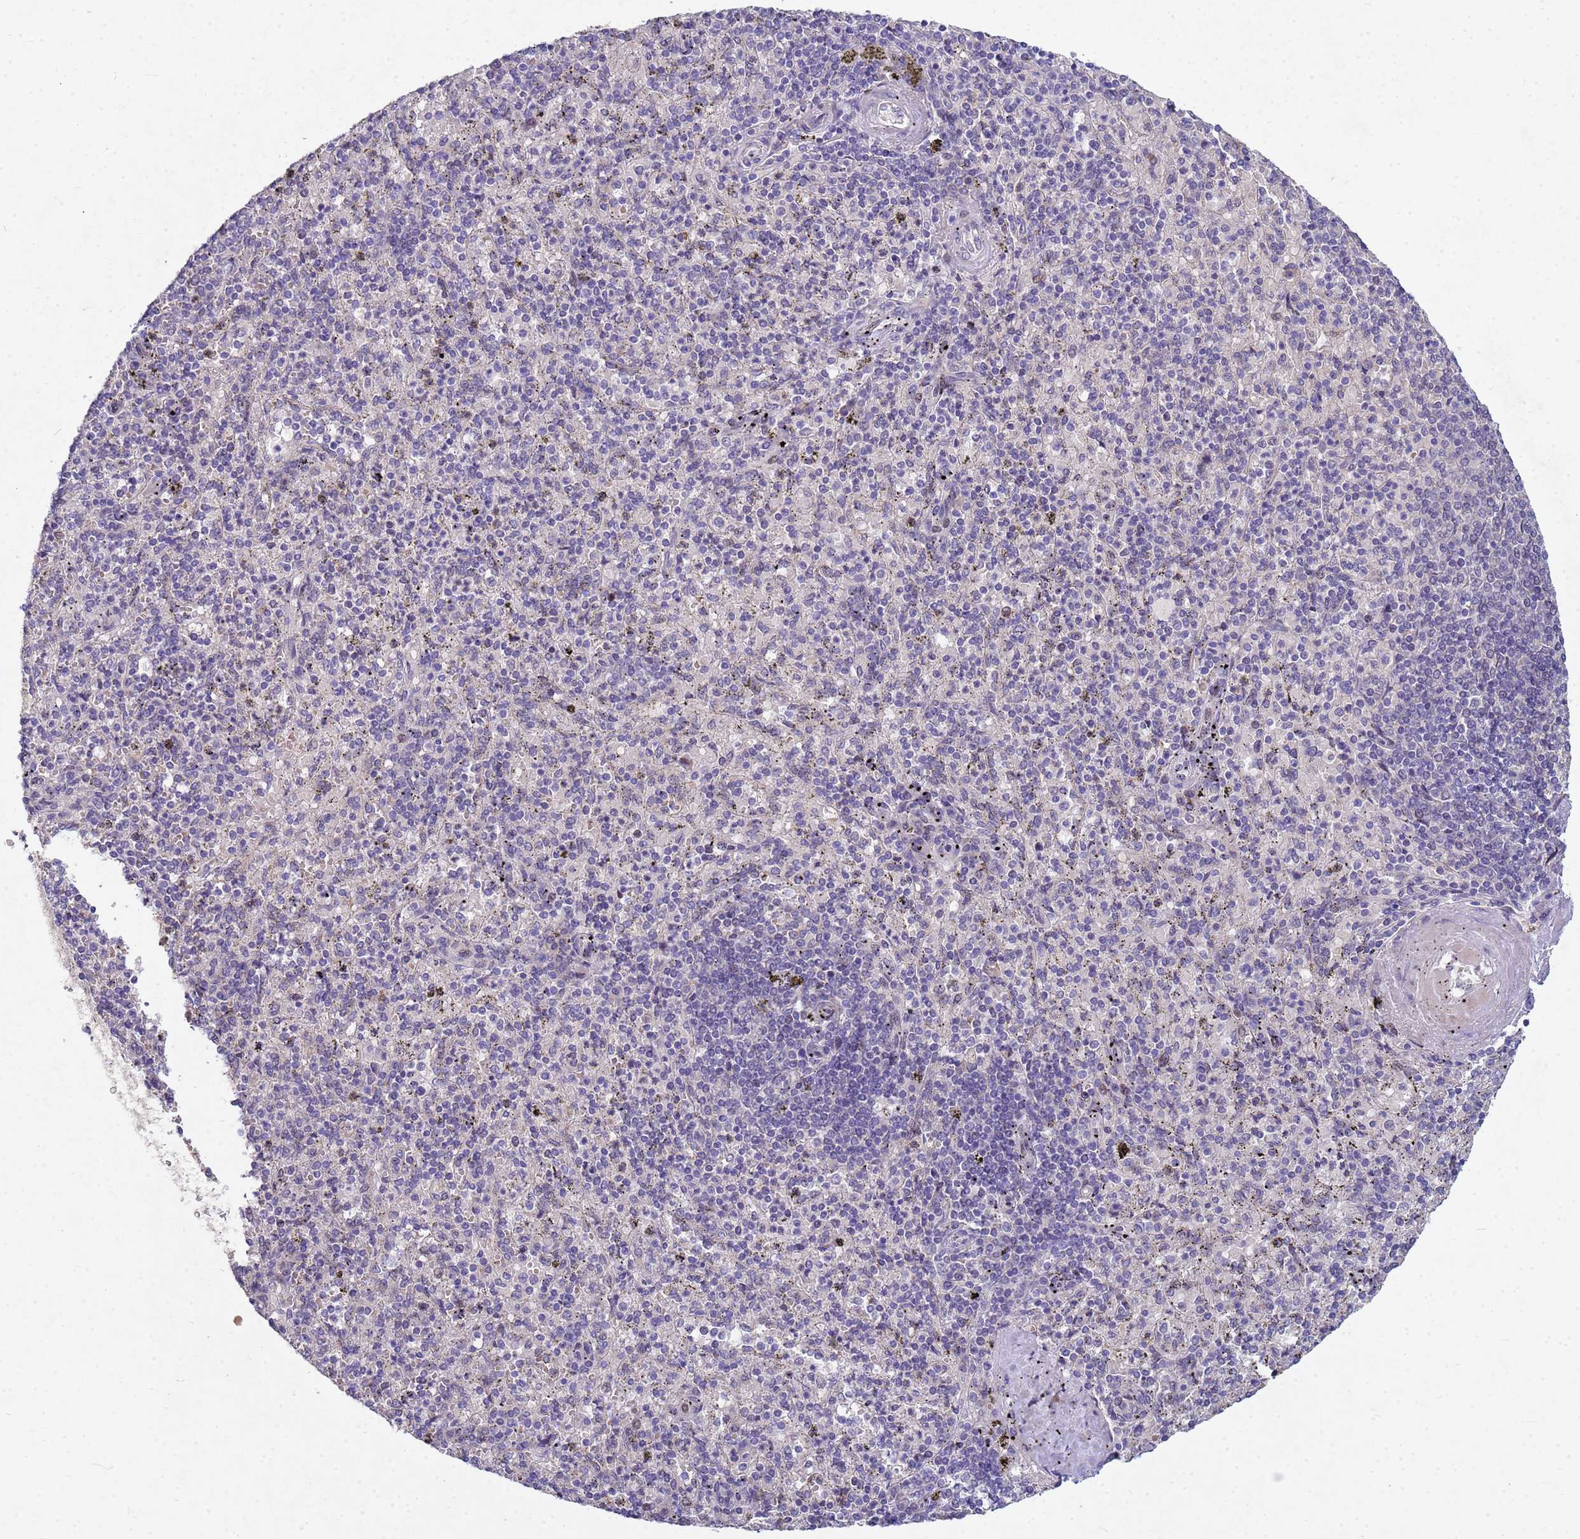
{"staining": {"intensity": "negative", "quantity": "none", "location": "none"}, "tissue": "spleen", "cell_type": "Cells in red pulp", "image_type": "normal", "snomed": [{"axis": "morphology", "description": "Normal tissue, NOS"}, {"axis": "topography", "description": "Spleen"}], "caption": "Immunohistochemical staining of normal human spleen shows no significant positivity in cells in red pulp.", "gene": "TNPO2", "patient": {"sex": "male", "age": 82}}